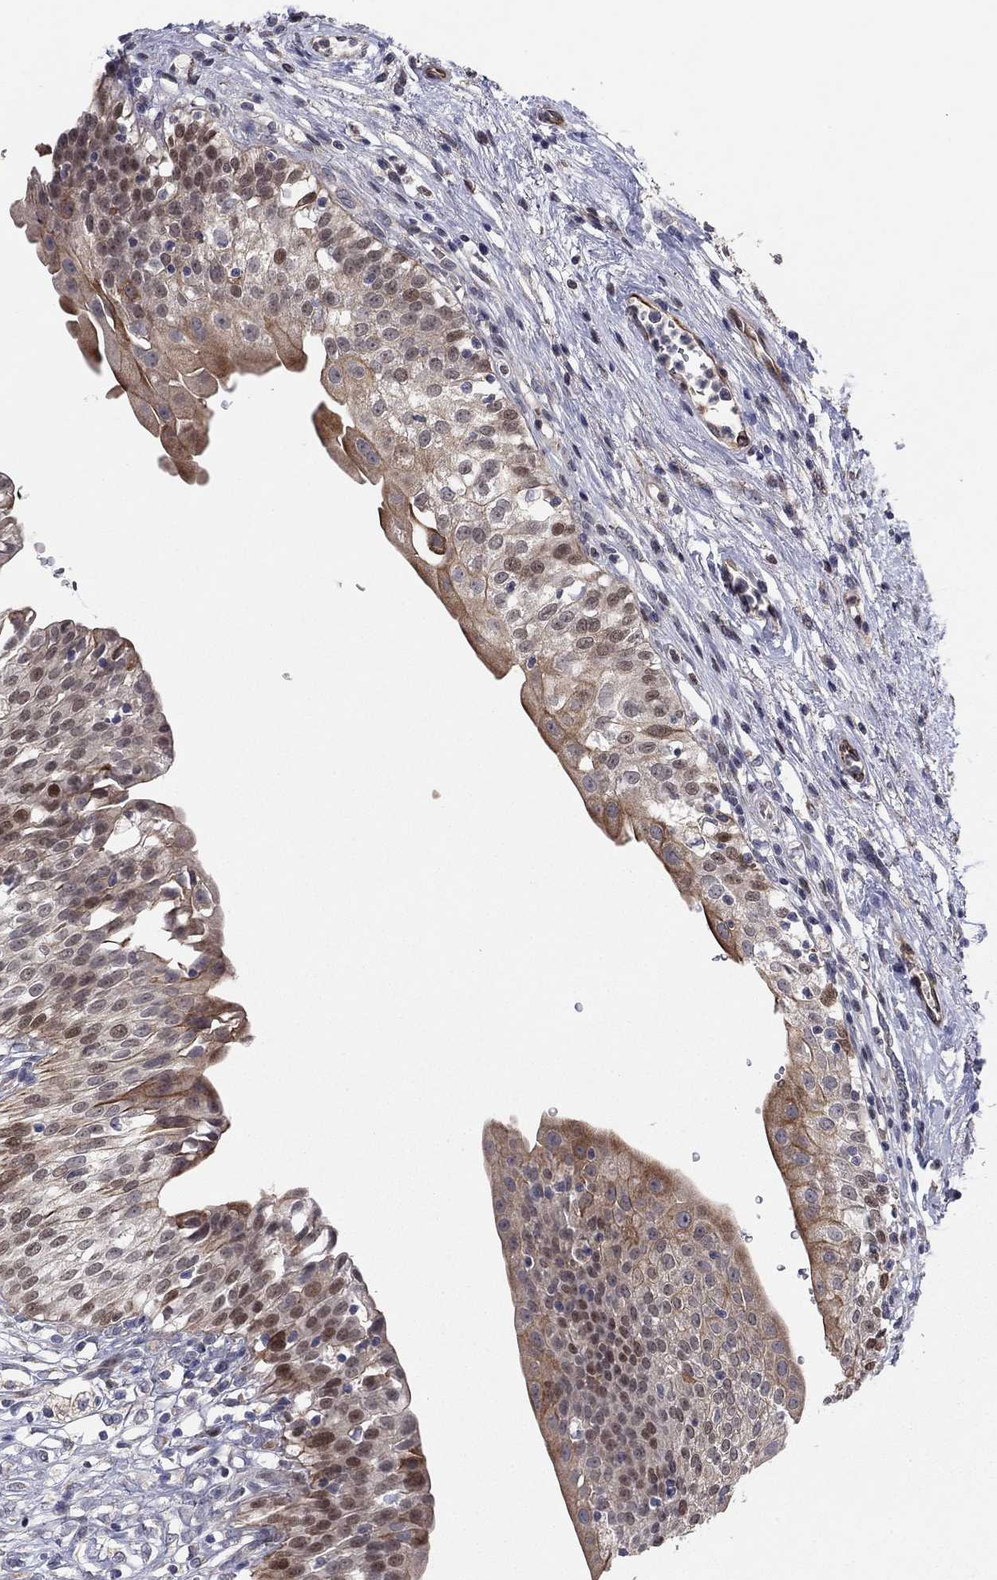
{"staining": {"intensity": "strong", "quantity": "<25%", "location": "cytoplasmic/membranous,nuclear"}, "tissue": "urinary bladder", "cell_type": "Urothelial cells", "image_type": "normal", "snomed": [{"axis": "morphology", "description": "Normal tissue, NOS"}, {"axis": "topography", "description": "Urinary bladder"}], "caption": "Urinary bladder stained with DAB (3,3'-diaminobenzidine) IHC shows medium levels of strong cytoplasmic/membranous,nuclear staining in approximately <25% of urothelial cells. The protein of interest is shown in brown color, while the nuclei are stained blue.", "gene": "BCL11A", "patient": {"sex": "male", "age": 76}}